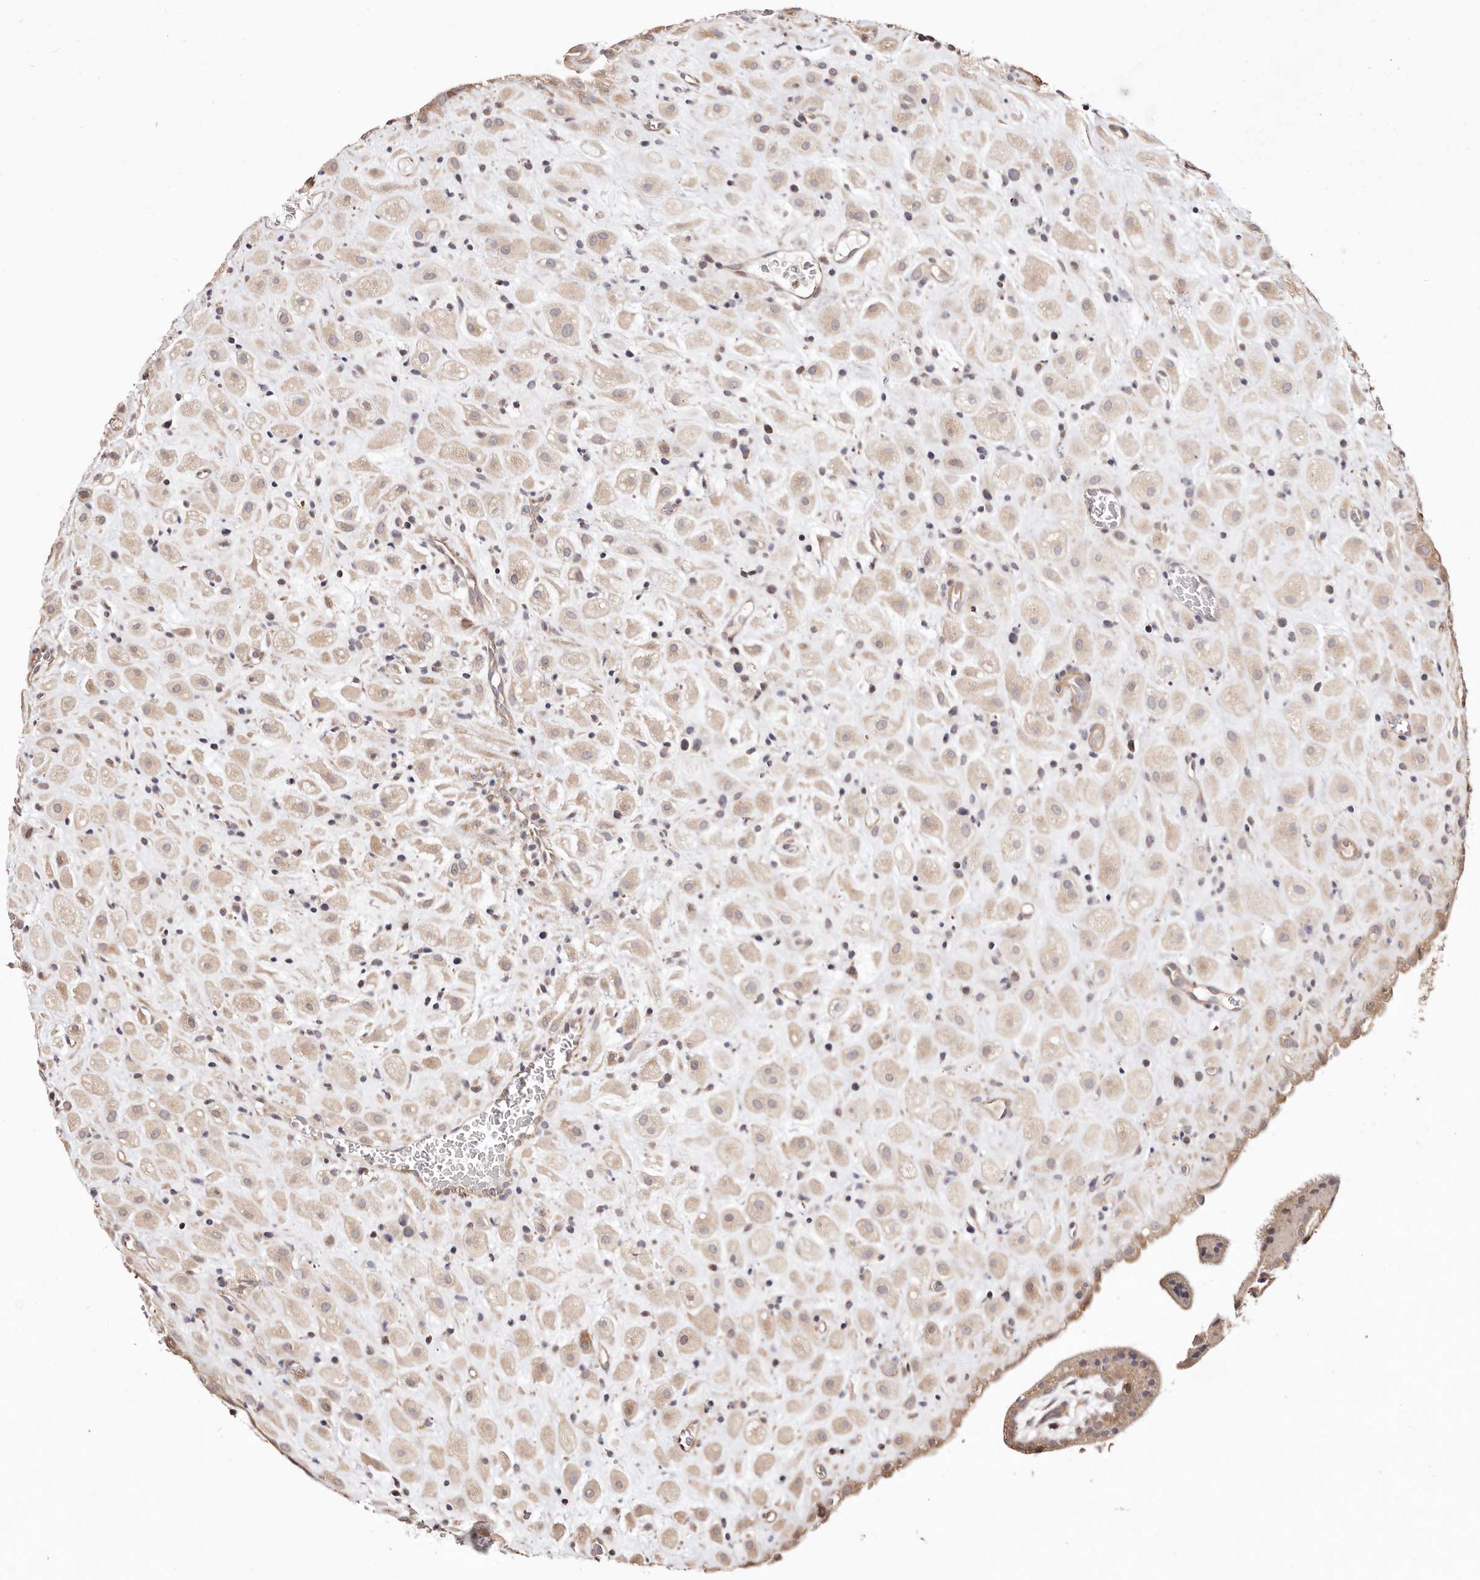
{"staining": {"intensity": "weak", "quantity": ">75%", "location": "cytoplasmic/membranous"}, "tissue": "placenta", "cell_type": "Decidual cells", "image_type": "normal", "snomed": [{"axis": "morphology", "description": "Normal tissue, NOS"}, {"axis": "topography", "description": "Placenta"}], "caption": "The photomicrograph reveals a brown stain indicating the presence of a protein in the cytoplasmic/membranous of decidual cells in placenta. The staining is performed using DAB brown chromogen to label protein expression. The nuclei are counter-stained blue using hematoxylin.", "gene": "MAPK1", "patient": {"sex": "female", "age": 35}}